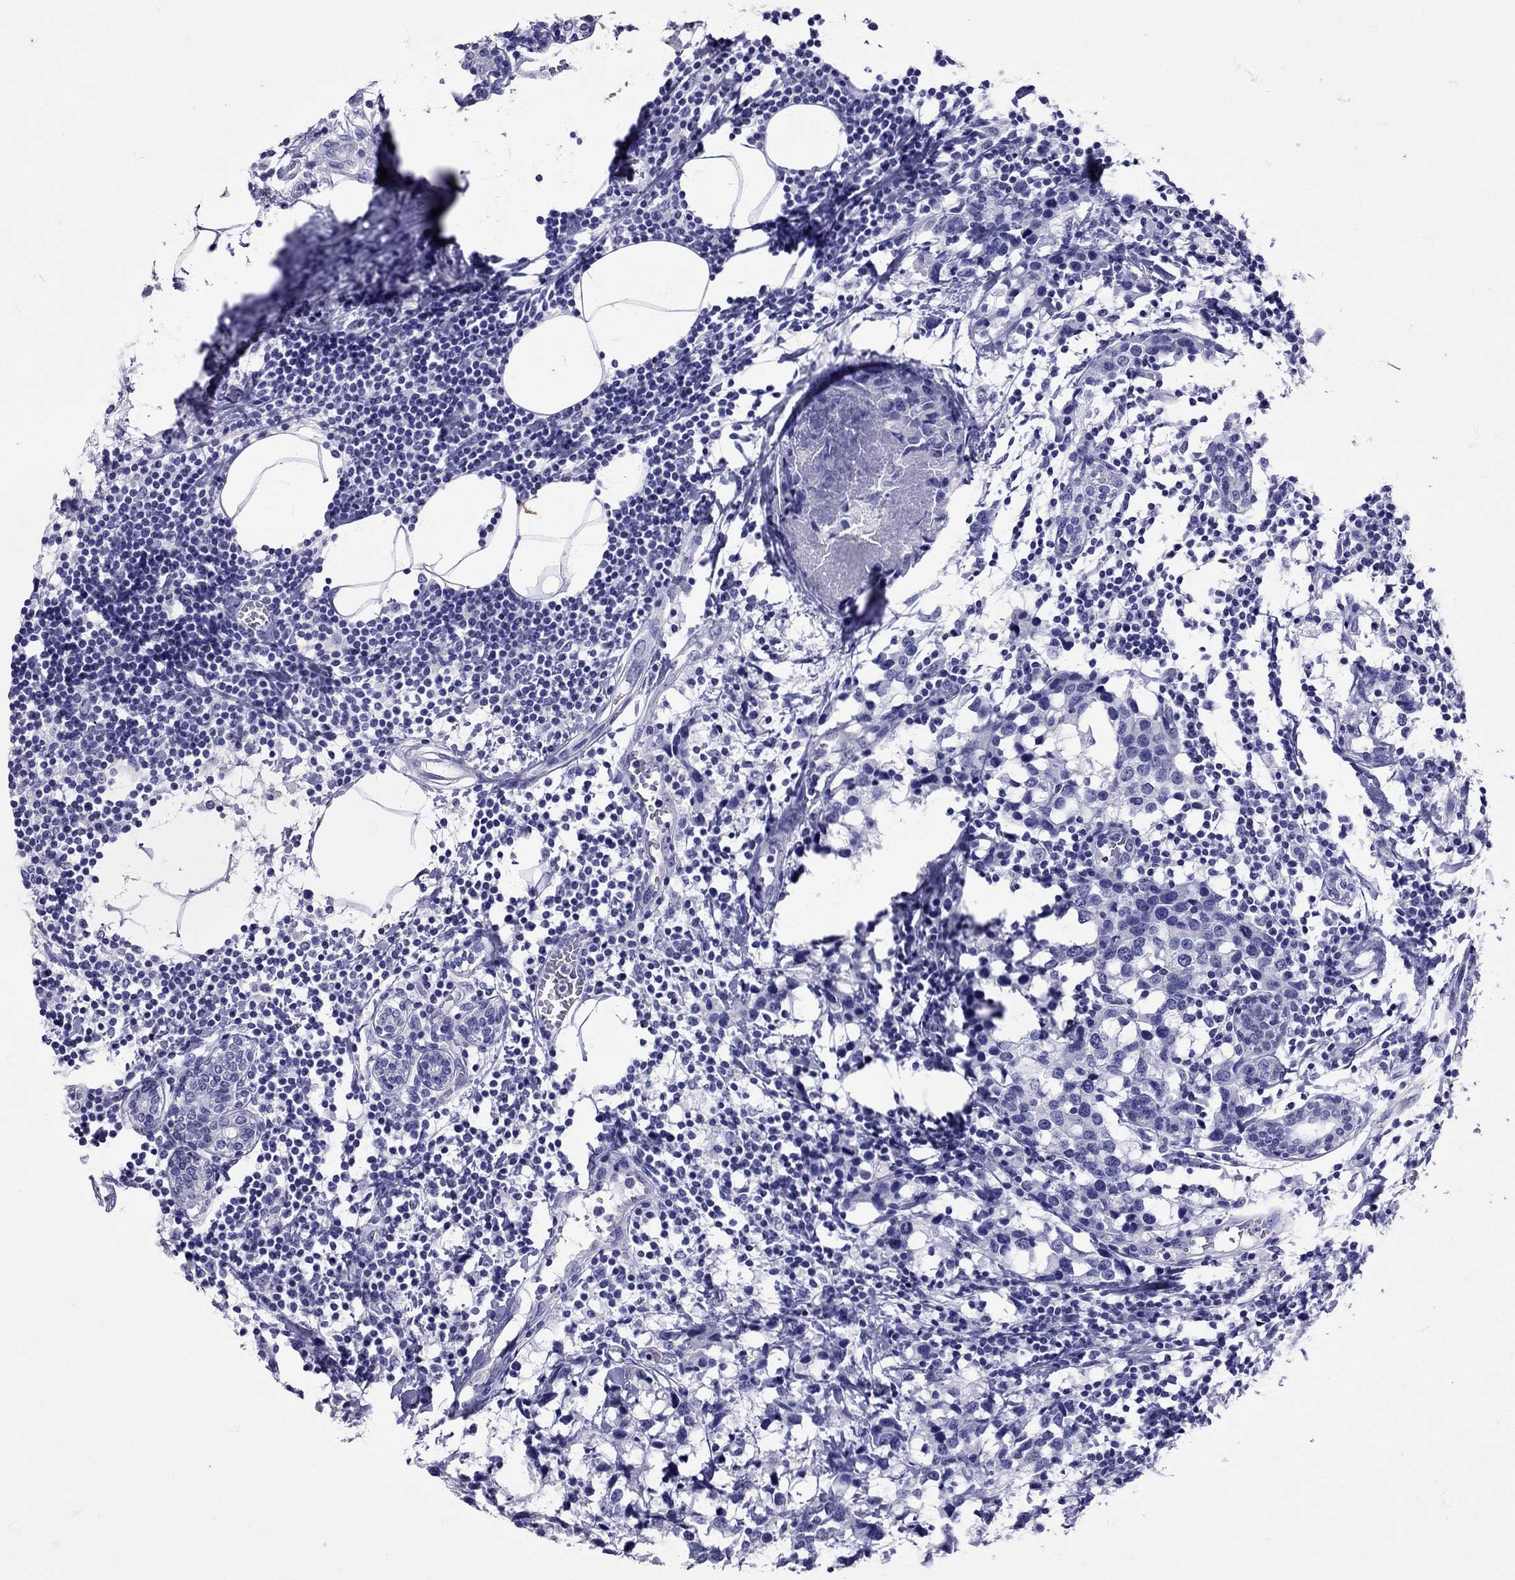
{"staining": {"intensity": "negative", "quantity": "none", "location": "none"}, "tissue": "breast cancer", "cell_type": "Tumor cells", "image_type": "cancer", "snomed": [{"axis": "morphology", "description": "Lobular carcinoma"}, {"axis": "topography", "description": "Breast"}], "caption": "Human breast cancer stained for a protein using immunohistochemistry (IHC) demonstrates no positivity in tumor cells.", "gene": "AVP", "patient": {"sex": "female", "age": 59}}